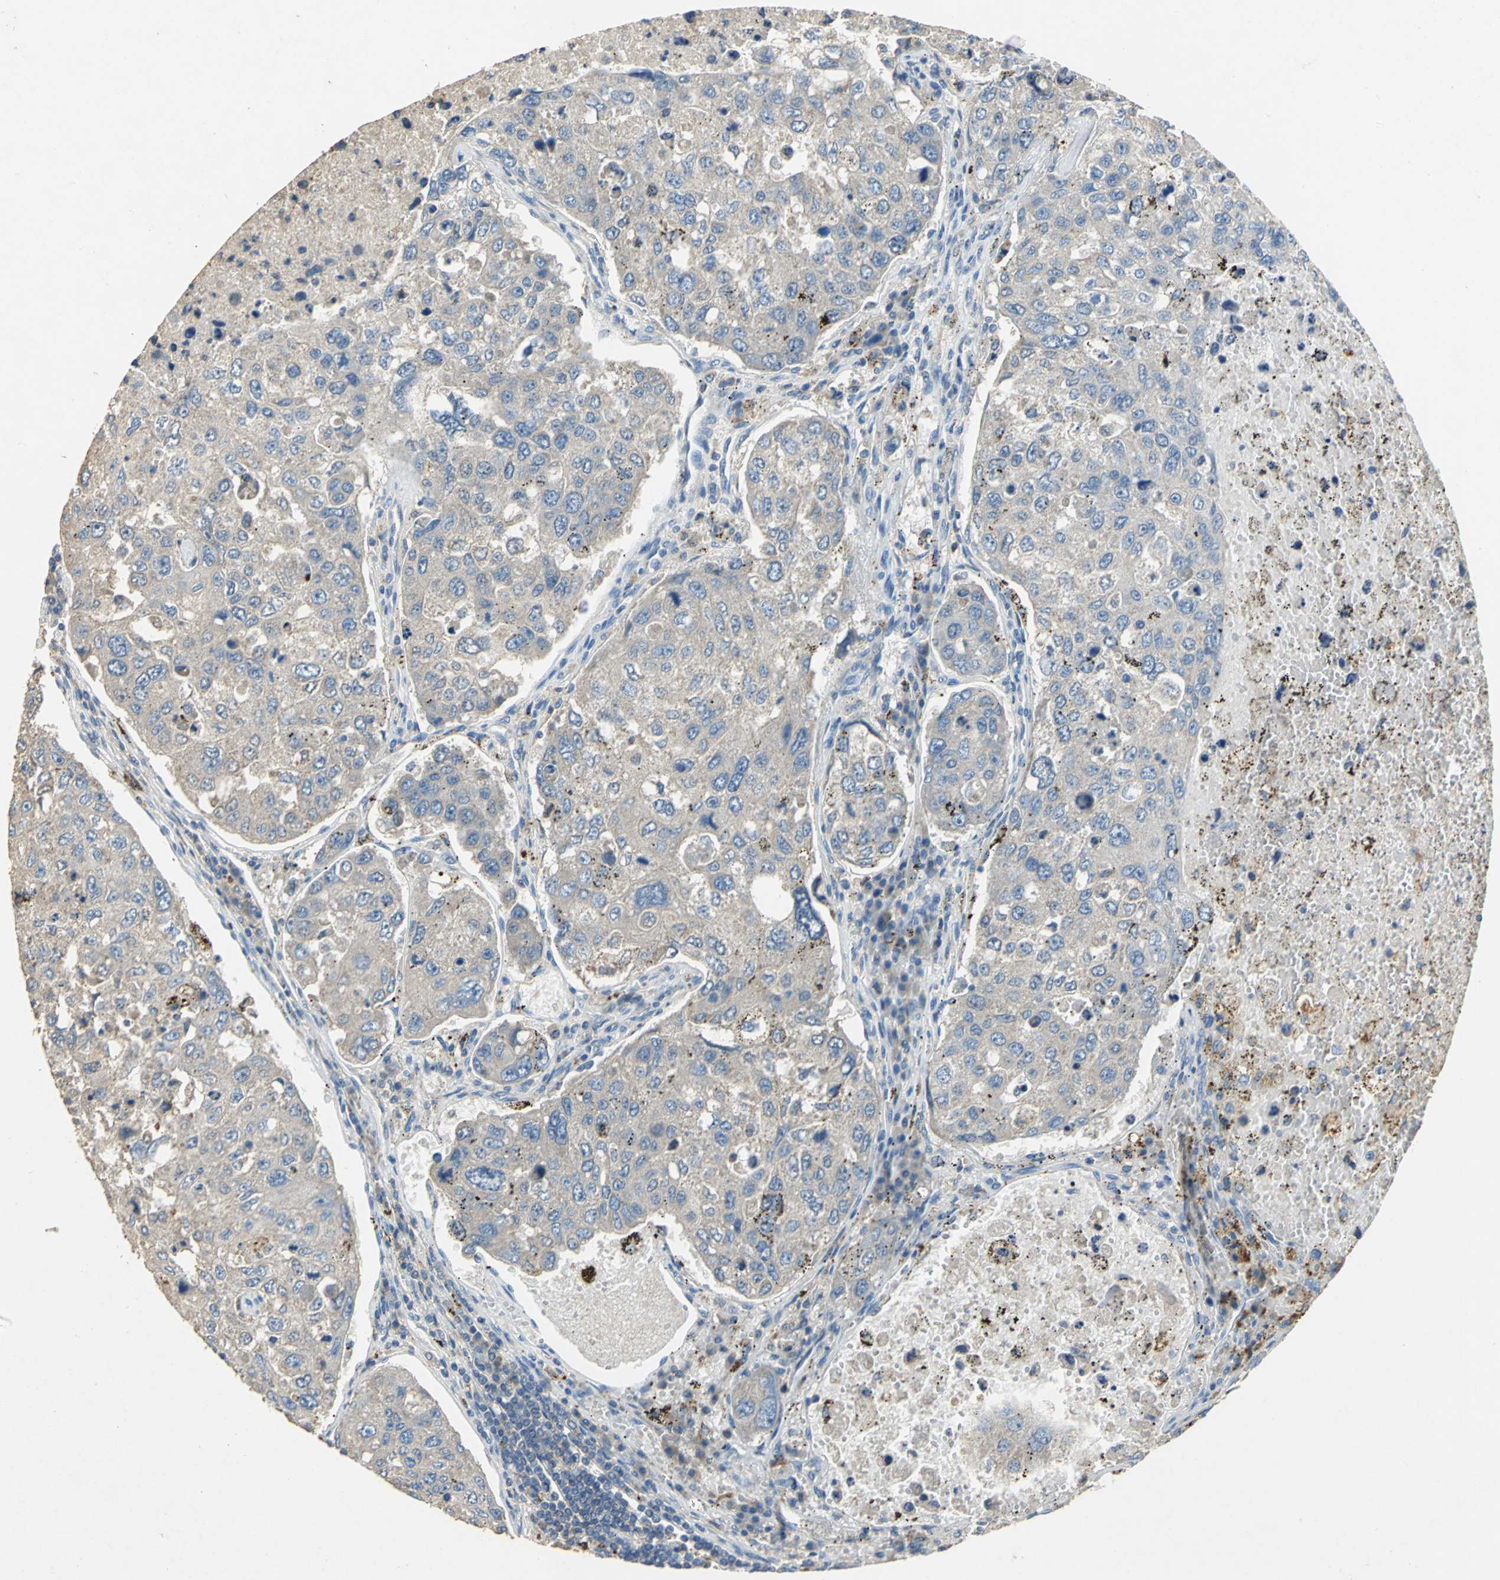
{"staining": {"intensity": "weak", "quantity": ">75%", "location": "cytoplasmic/membranous"}, "tissue": "urothelial cancer", "cell_type": "Tumor cells", "image_type": "cancer", "snomed": [{"axis": "morphology", "description": "Urothelial carcinoma, High grade"}, {"axis": "topography", "description": "Lymph node"}, {"axis": "topography", "description": "Urinary bladder"}], "caption": "Urothelial carcinoma (high-grade) was stained to show a protein in brown. There is low levels of weak cytoplasmic/membranous expression in approximately >75% of tumor cells. (Brightfield microscopy of DAB IHC at high magnification).", "gene": "ADAMTS5", "patient": {"sex": "male", "age": 51}}